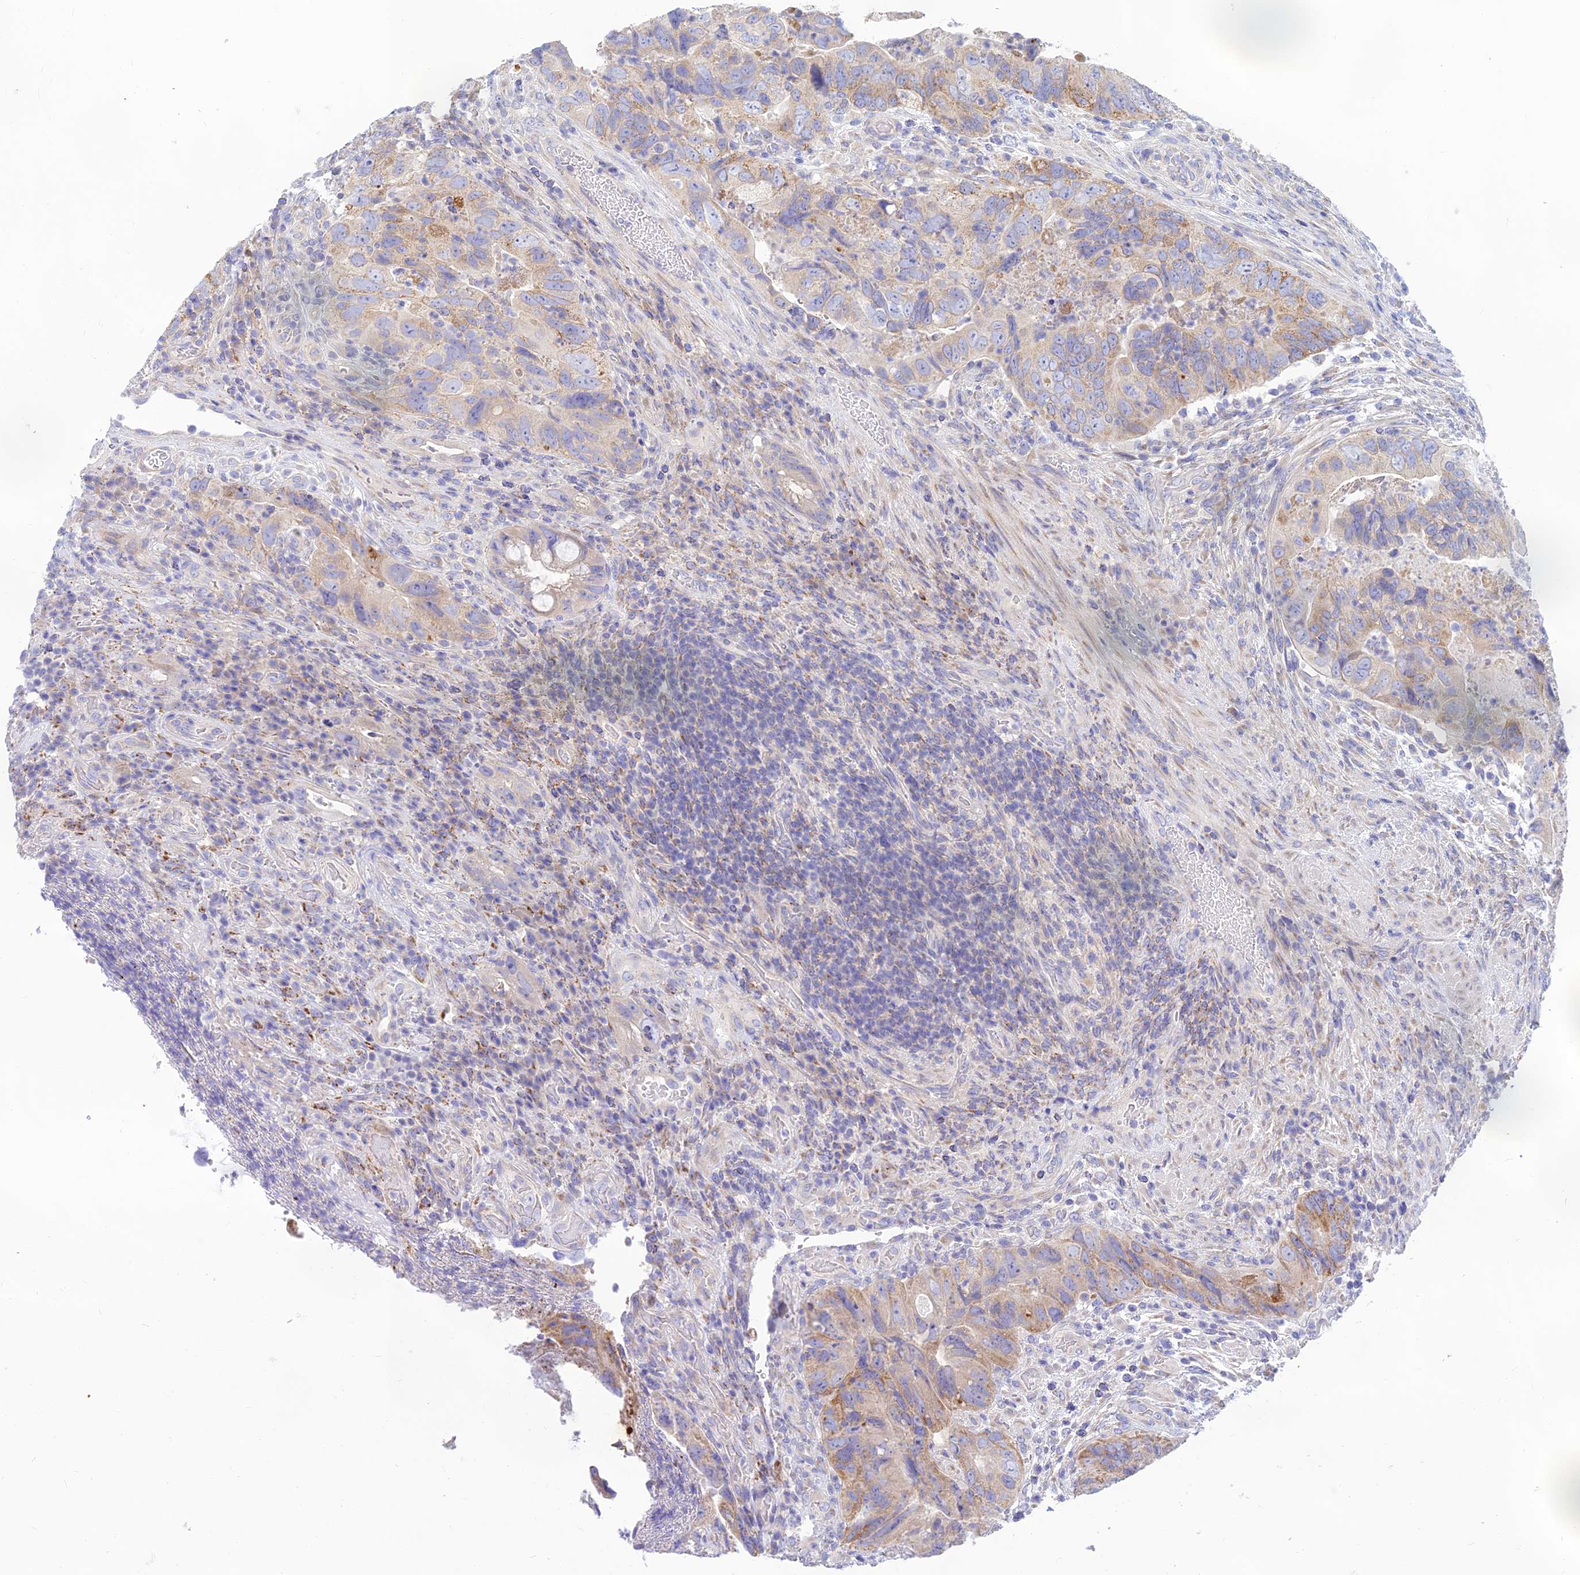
{"staining": {"intensity": "moderate", "quantity": "<25%", "location": "cytoplasmic/membranous"}, "tissue": "colorectal cancer", "cell_type": "Tumor cells", "image_type": "cancer", "snomed": [{"axis": "morphology", "description": "Adenocarcinoma, NOS"}, {"axis": "topography", "description": "Rectum"}], "caption": "This is a histology image of immunohistochemistry staining of colorectal adenocarcinoma, which shows moderate staining in the cytoplasmic/membranous of tumor cells.", "gene": "TMEM30B", "patient": {"sex": "male", "age": 63}}